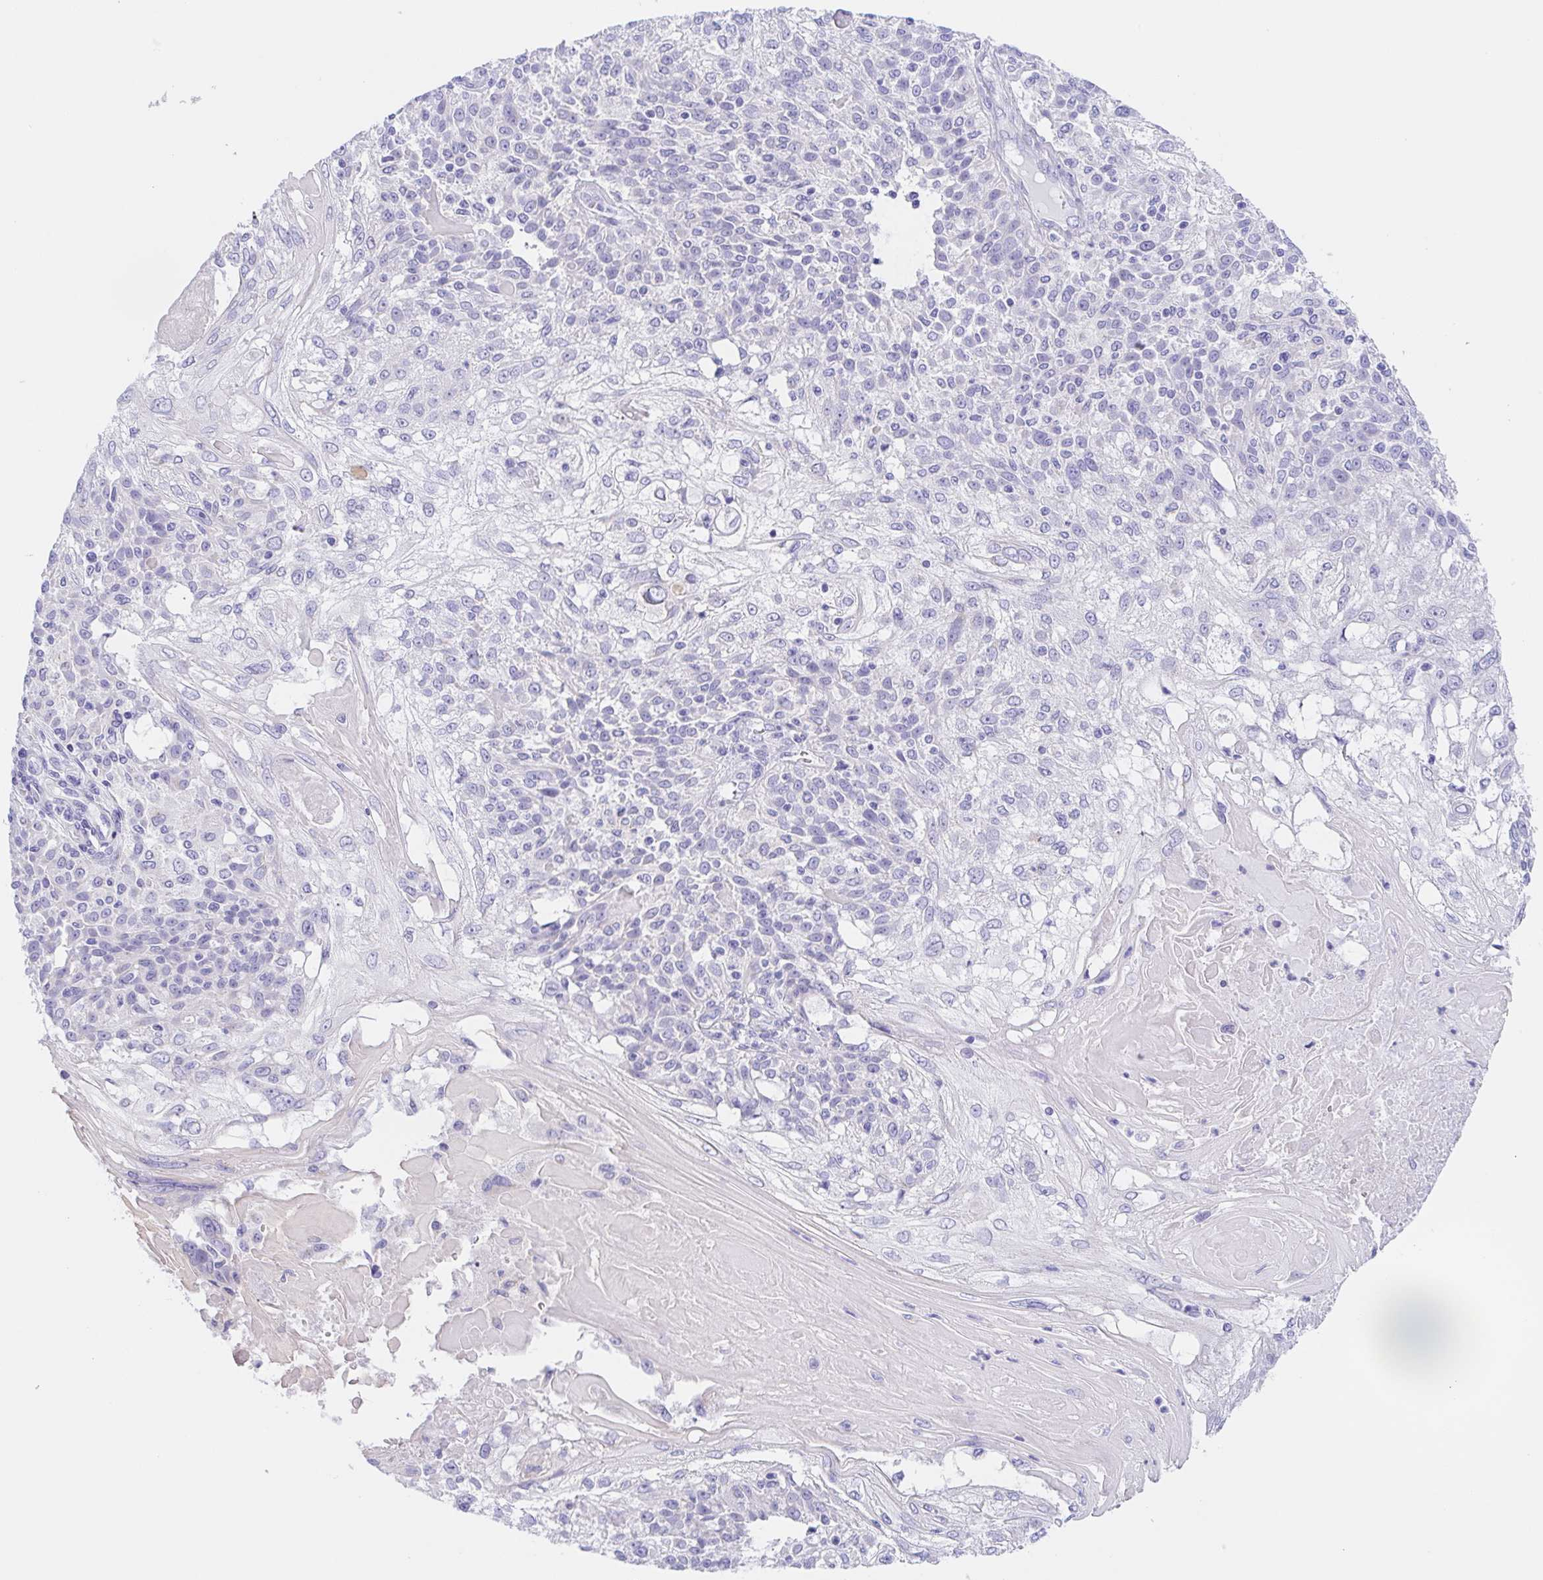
{"staining": {"intensity": "negative", "quantity": "none", "location": "none"}, "tissue": "skin cancer", "cell_type": "Tumor cells", "image_type": "cancer", "snomed": [{"axis": "morphology", "description": "Normal tissue, NOS"}, {"axis": "morphology", "description": "Squamous cell carcinoma, NOS"}, {"axis": "topography", "description": "Skin"}], "caption": "DAB immunohistochemical staining of human skin cancer (squamous cell carcinoma) reveals no significant expression in tumor cells. Brightfield microscopy of IHC stained with DAB (brown) and hematoxylin (blue), captured at high magnification.", "gene": "SCG3", "patient": {"sex": "female", "age": 83}}